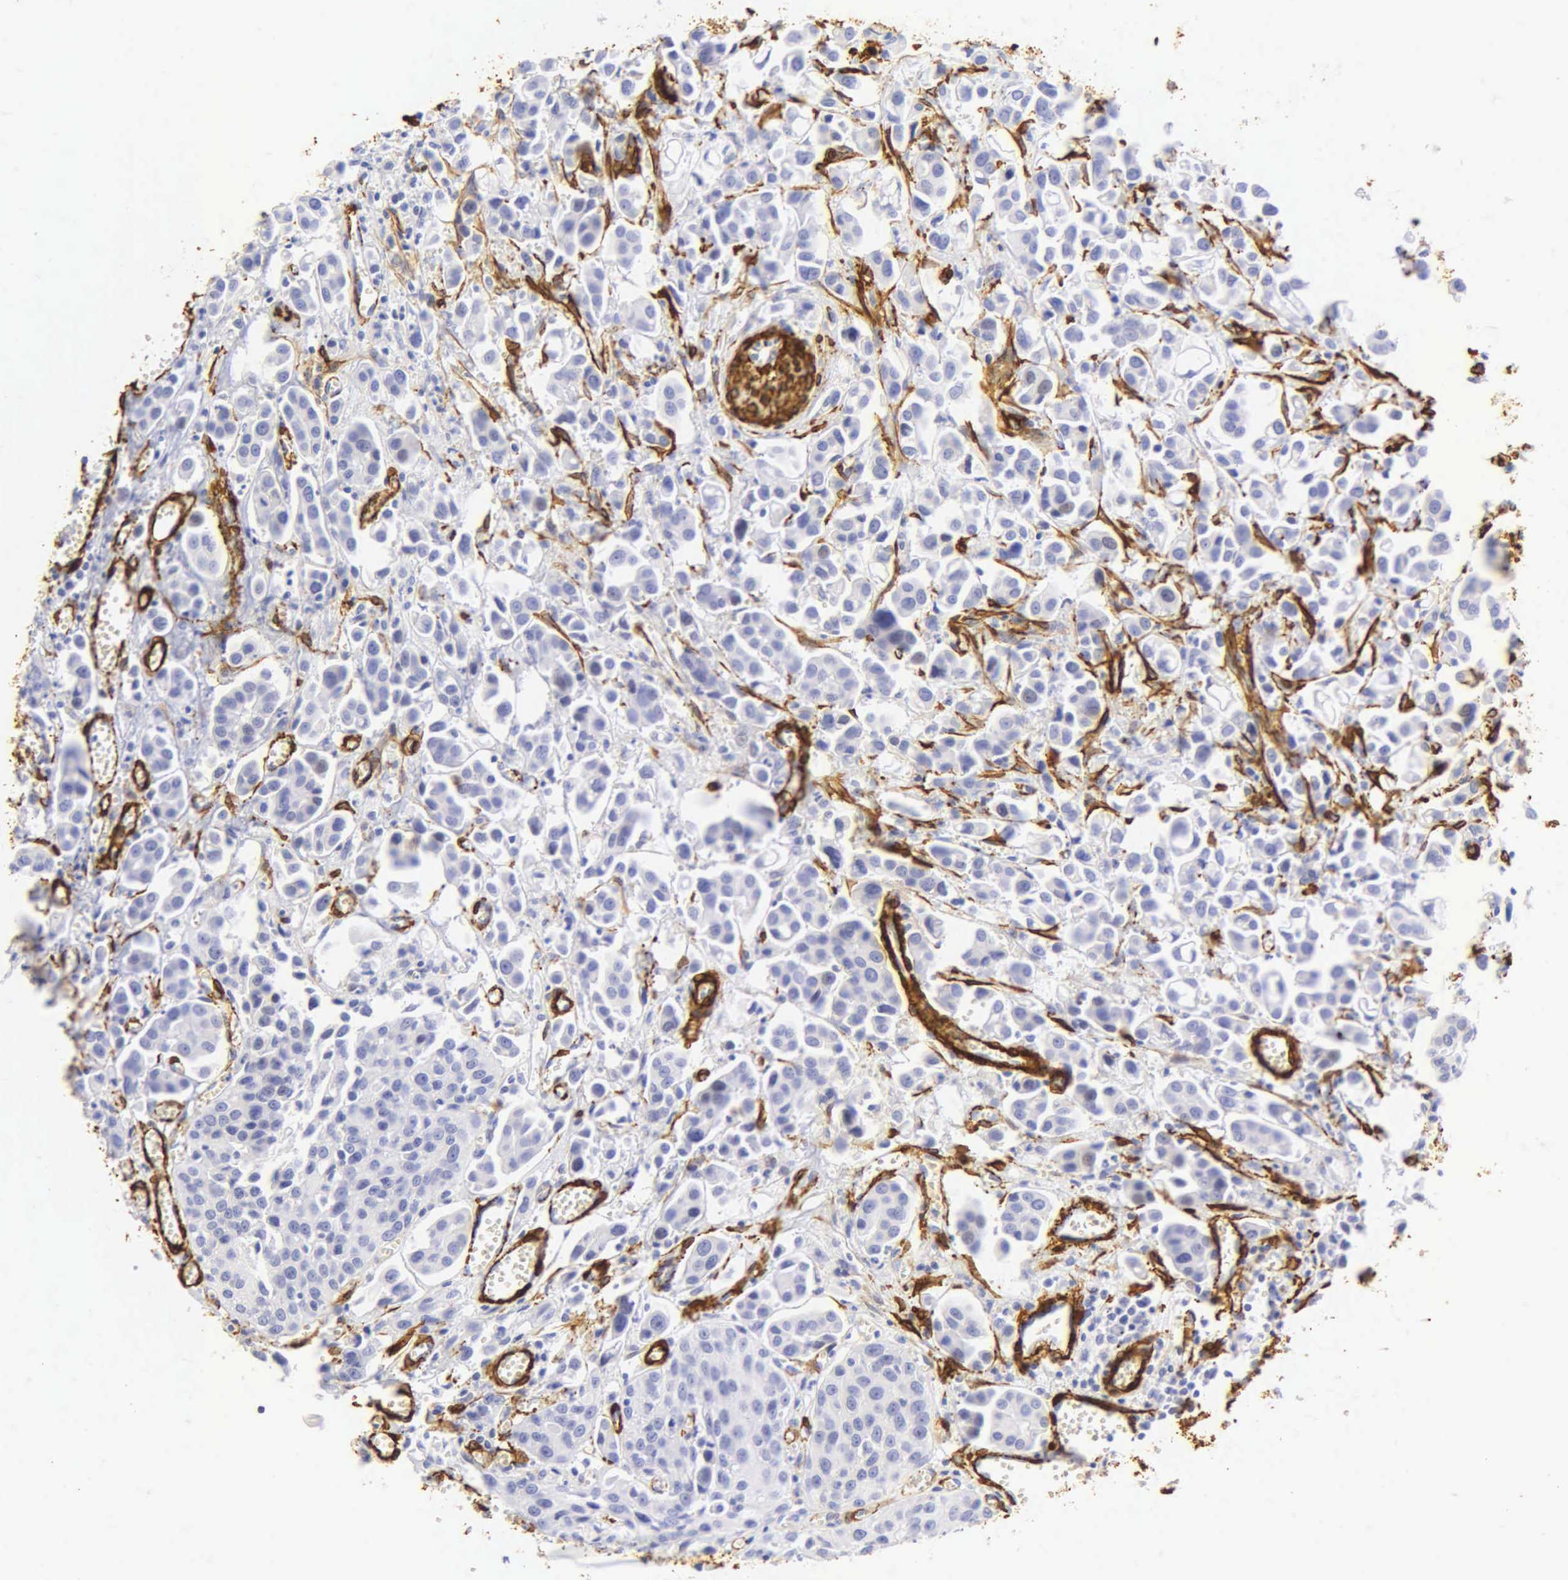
{"staining": {"intensity": "negative", "quantity": "none", "location": "none"}, "tissue": "urothelial cancer", "cell_type": "Tumor cells", "image_type": "cancer", "snomed": [{"axis": "morphology", "description": "Urothelial carcinoma, High grade"}, {"axis": "topography", "description": "Urinary bladder"}], "caption": "There is no significant positivity in tumor cells of high-grade urothelial carcinoma. (DAB immunohistochemistry with hematoxylin counter stain).", "gene": "ACTA2", "patient": {"sex": "male", "age": 66}}